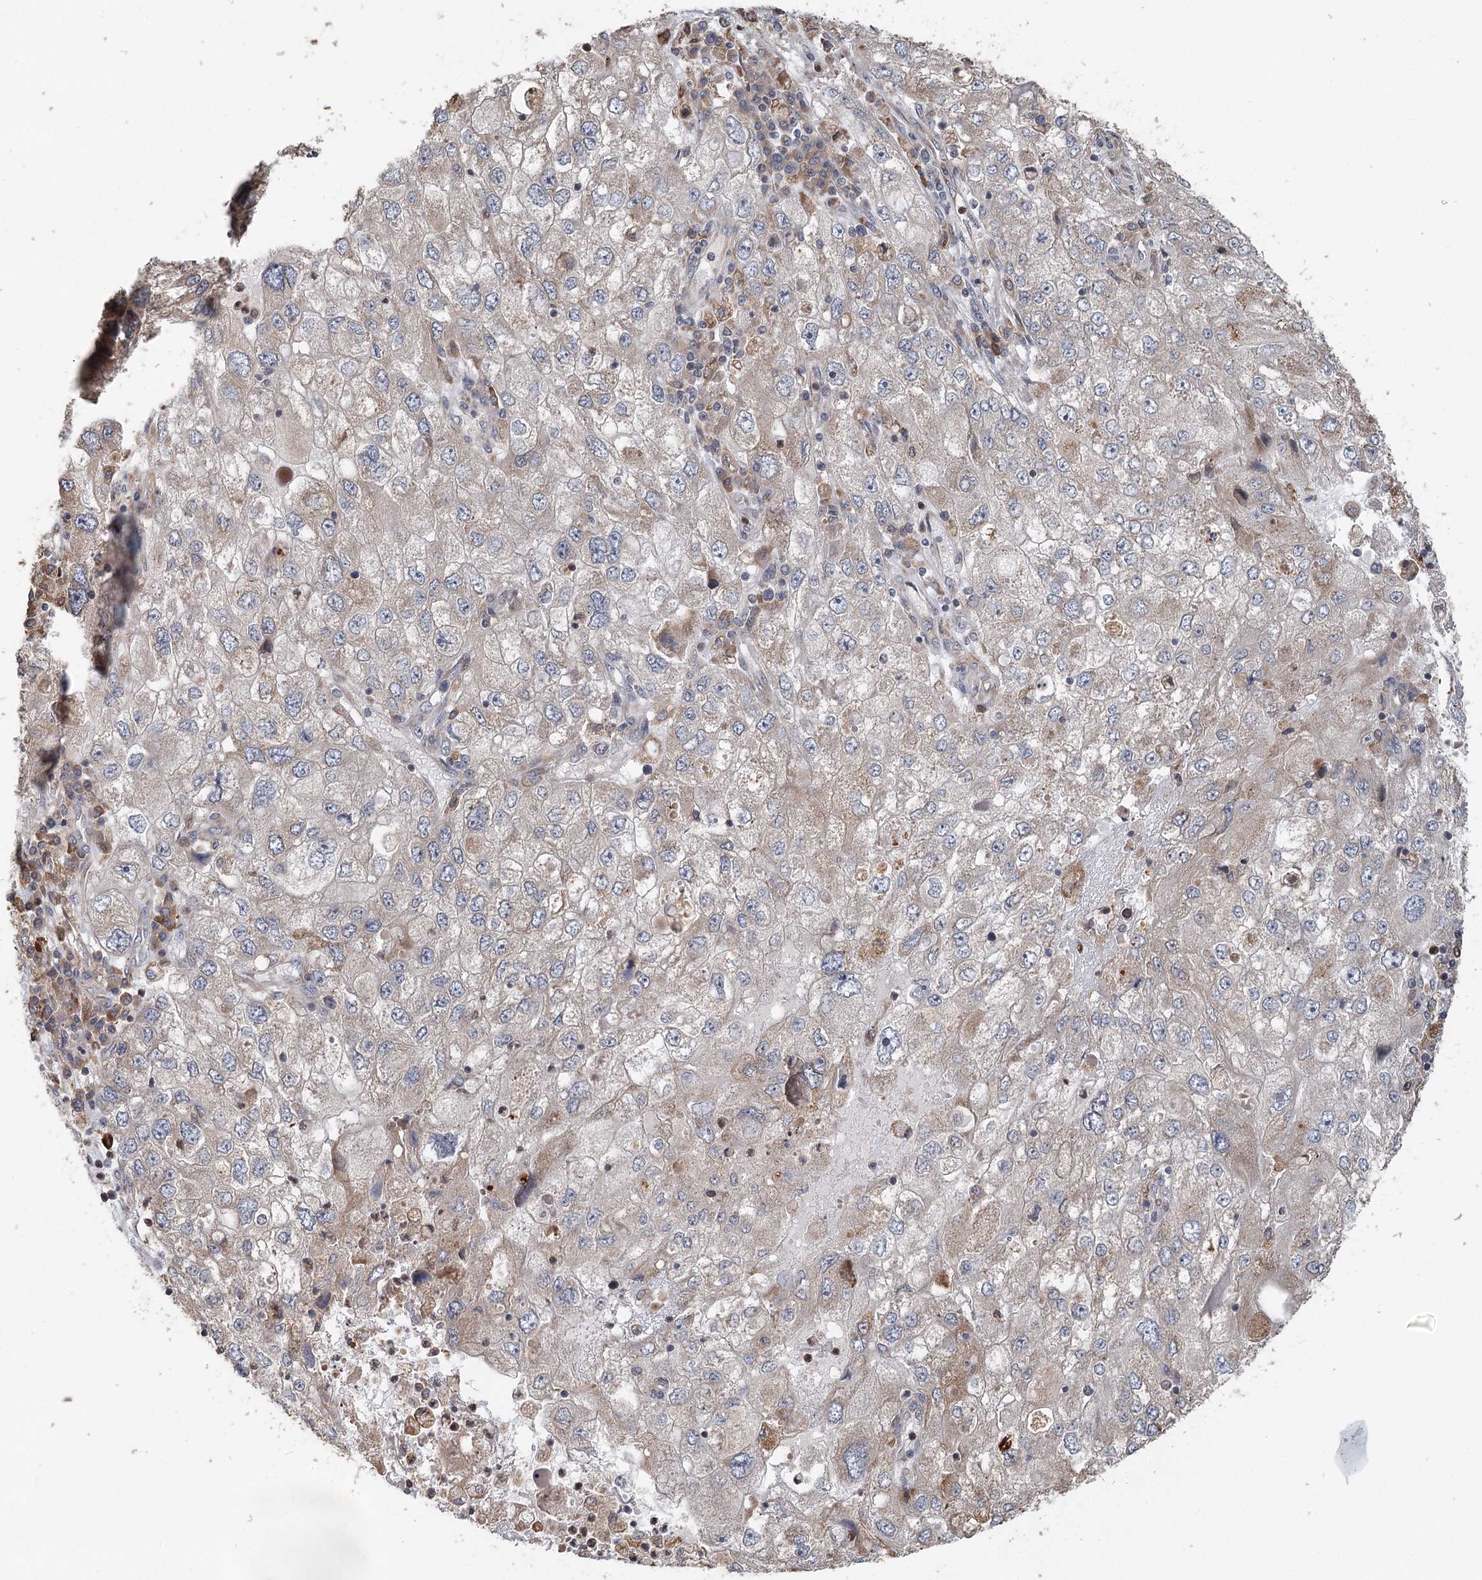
{"staining": {"intensity": "negative", "quantity": "none", "location": "none"}, "tissue": "endometrial cancer", "cell_type": "Tumor cells", "image_type": "cancer", "snomed": [{"axis": "morphology", "description": "Adenocarcinoma, NOS"}, {"axis": "topography", "description": "Endometrium"}], "caption": "DAB immunohistochemical staining of human endometrial cancer (adenocarcinoma) demonstrates no significant expression in tumor cells.", "gene": "RNF111", "patient": {"sex": "female", "age": 49}}